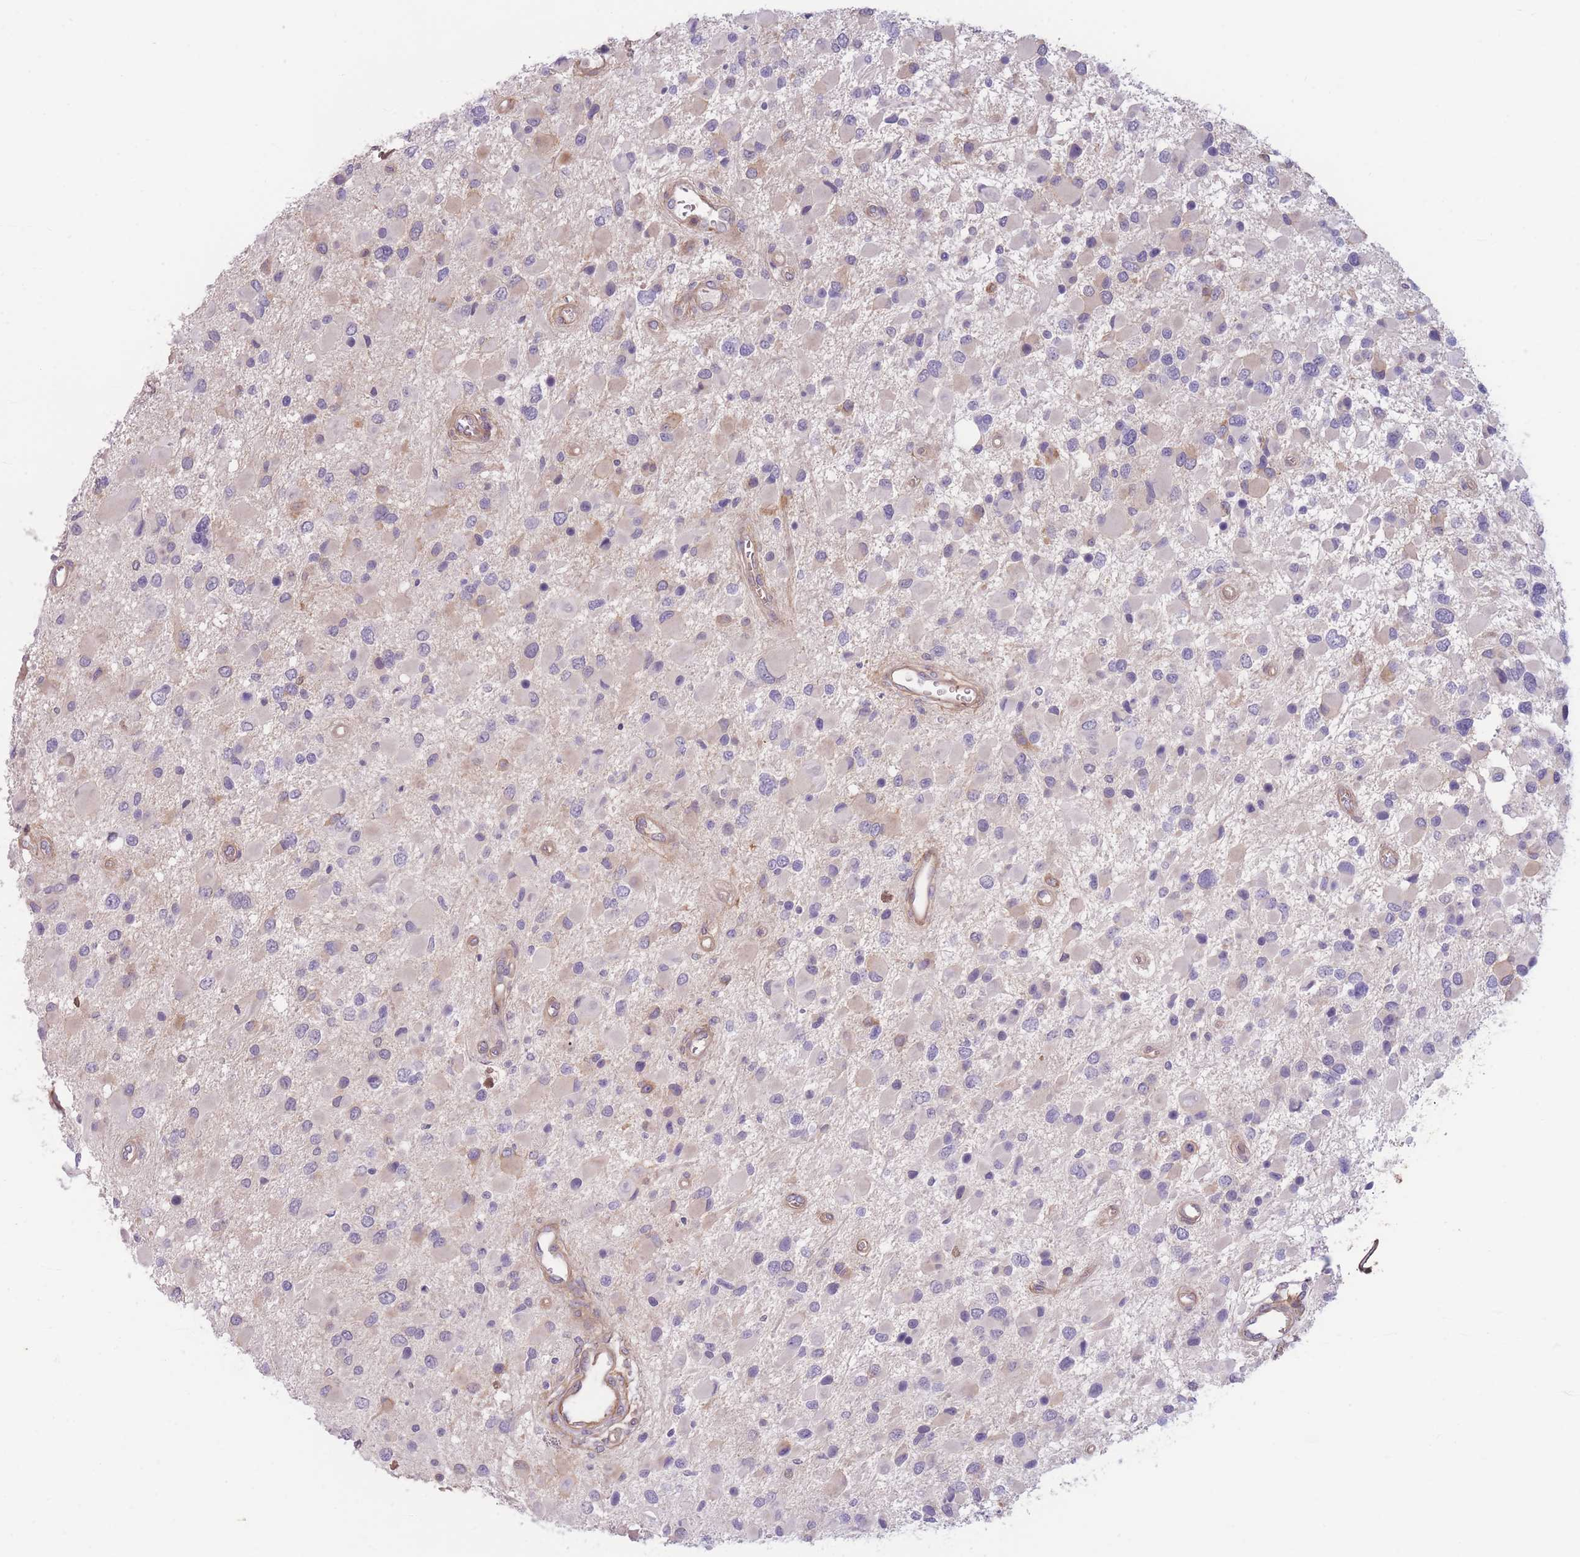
{"staining": {"intensity": "negative", "quantity": "none", "location": "none"}, "tissue": "glioma", "cell_type": "Tumor cells", "image_type": "cancer", "snomed": [{"axis": "morphology", "description": "Glioma, malignant, High grade"}, {"axis": "topography", "description": "Brain"}], "caption": "High power microscopy image of an immunohistochemistry (IHC) histopathology image of glioma, revealing no significant staining in tumor cells.", "gene": "WDR93", "patient": {"sex": "male", "age": 53}}